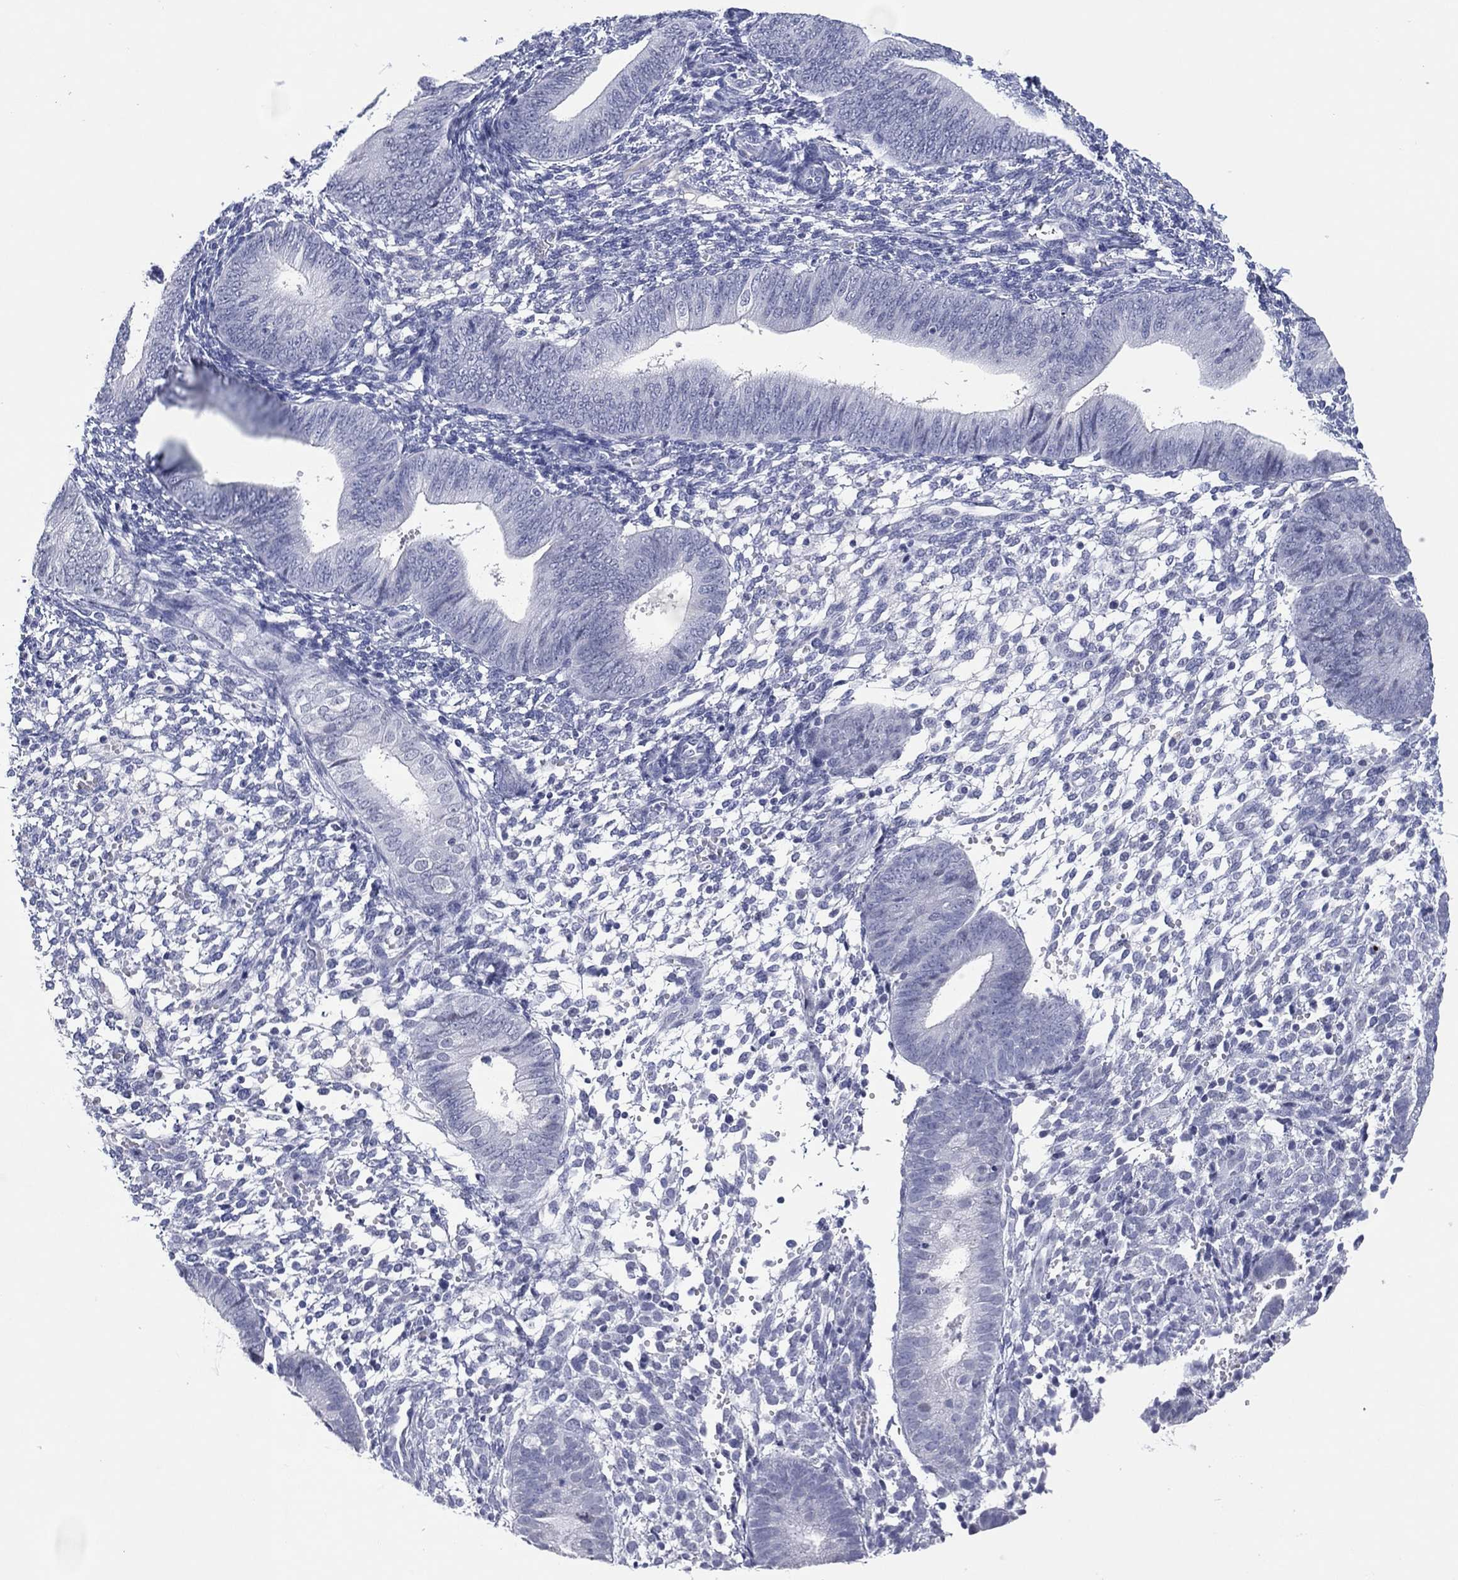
{"staining": {"intensity": "negative", "quantity": "none", "location": "none"}, "tissue": "endometrium", "cell_type": "Cells in endometrial stroma", "image_type": "normal", "snomed": [{"axis": "morphology", "description": "Normal tissue, NOS"}, {"axis": "topography", "description": "Endometrium"}], "caption": "Normal endometrium was stained to show a protein in brown. There is no significant expression in cells in endometrial stroma. The staining was performed using DAB (3,3'-diaminobenzidine) to visualize the protein expression in brown, while the nuclei were stained in blue with hematoxylin (Magnification: 20x).", "gene": "UTF1", "patient": {"sex": "female", "age": 39}}